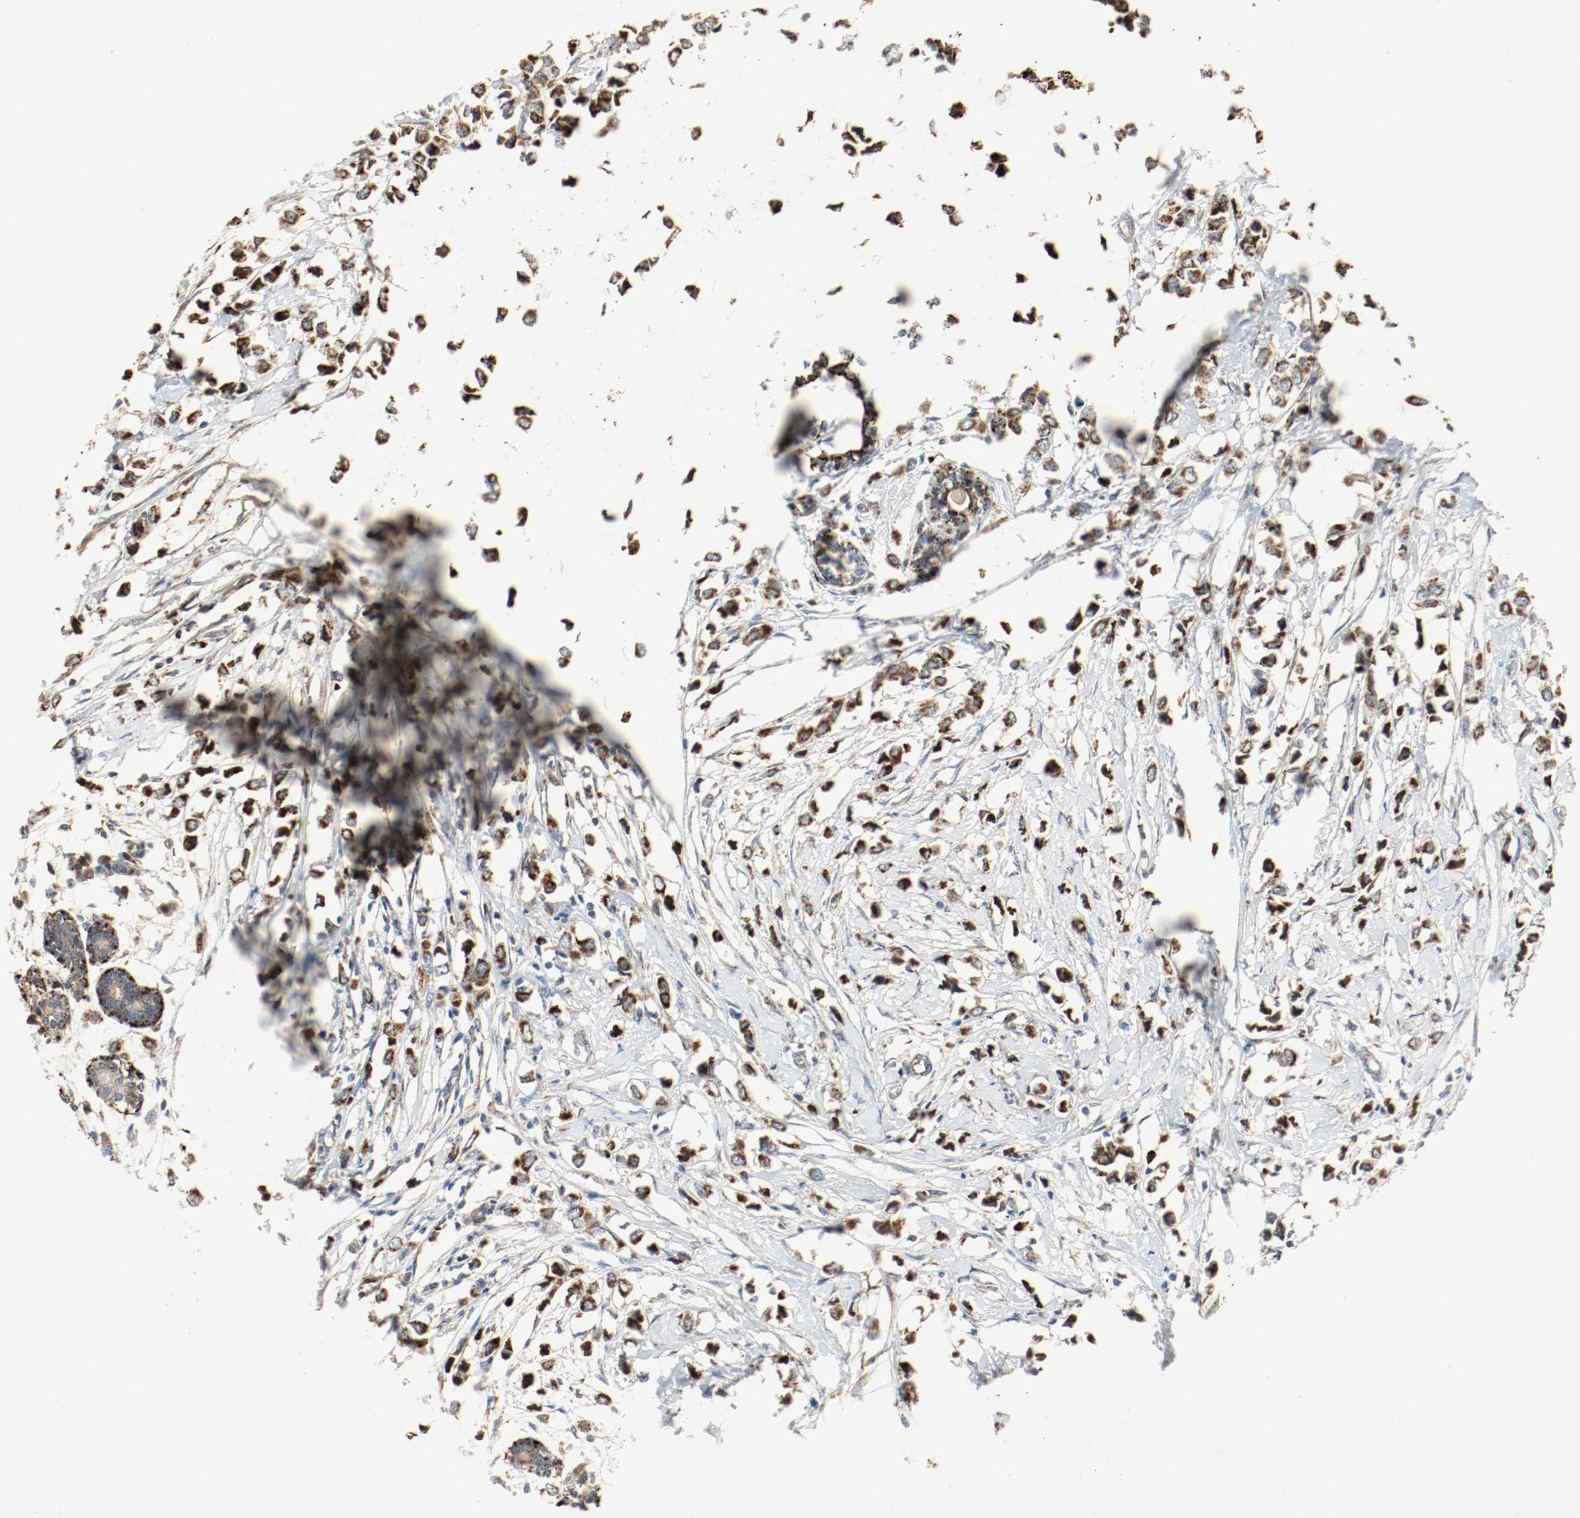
{"staining": {"intensity": "strong", "quantity": ">75%", "location": "cytoplasmic/membranous"}, "tissue": "breast cancer", "cell_type": "Tumor cells", "image_type": "cancer", "snomed": [{"axis": "morphology", "description": "Lobular carcinoma"}, {"axis": "topography", "description": "Breast"}], "caption": "Breast cancer (lobular carcinoma) tissue shows strong cytoplasmic/membranous positivity in about >75% of tumor cells", "gene": "ALDH4A1", "patient": {"sex": "female", "age": 51}}